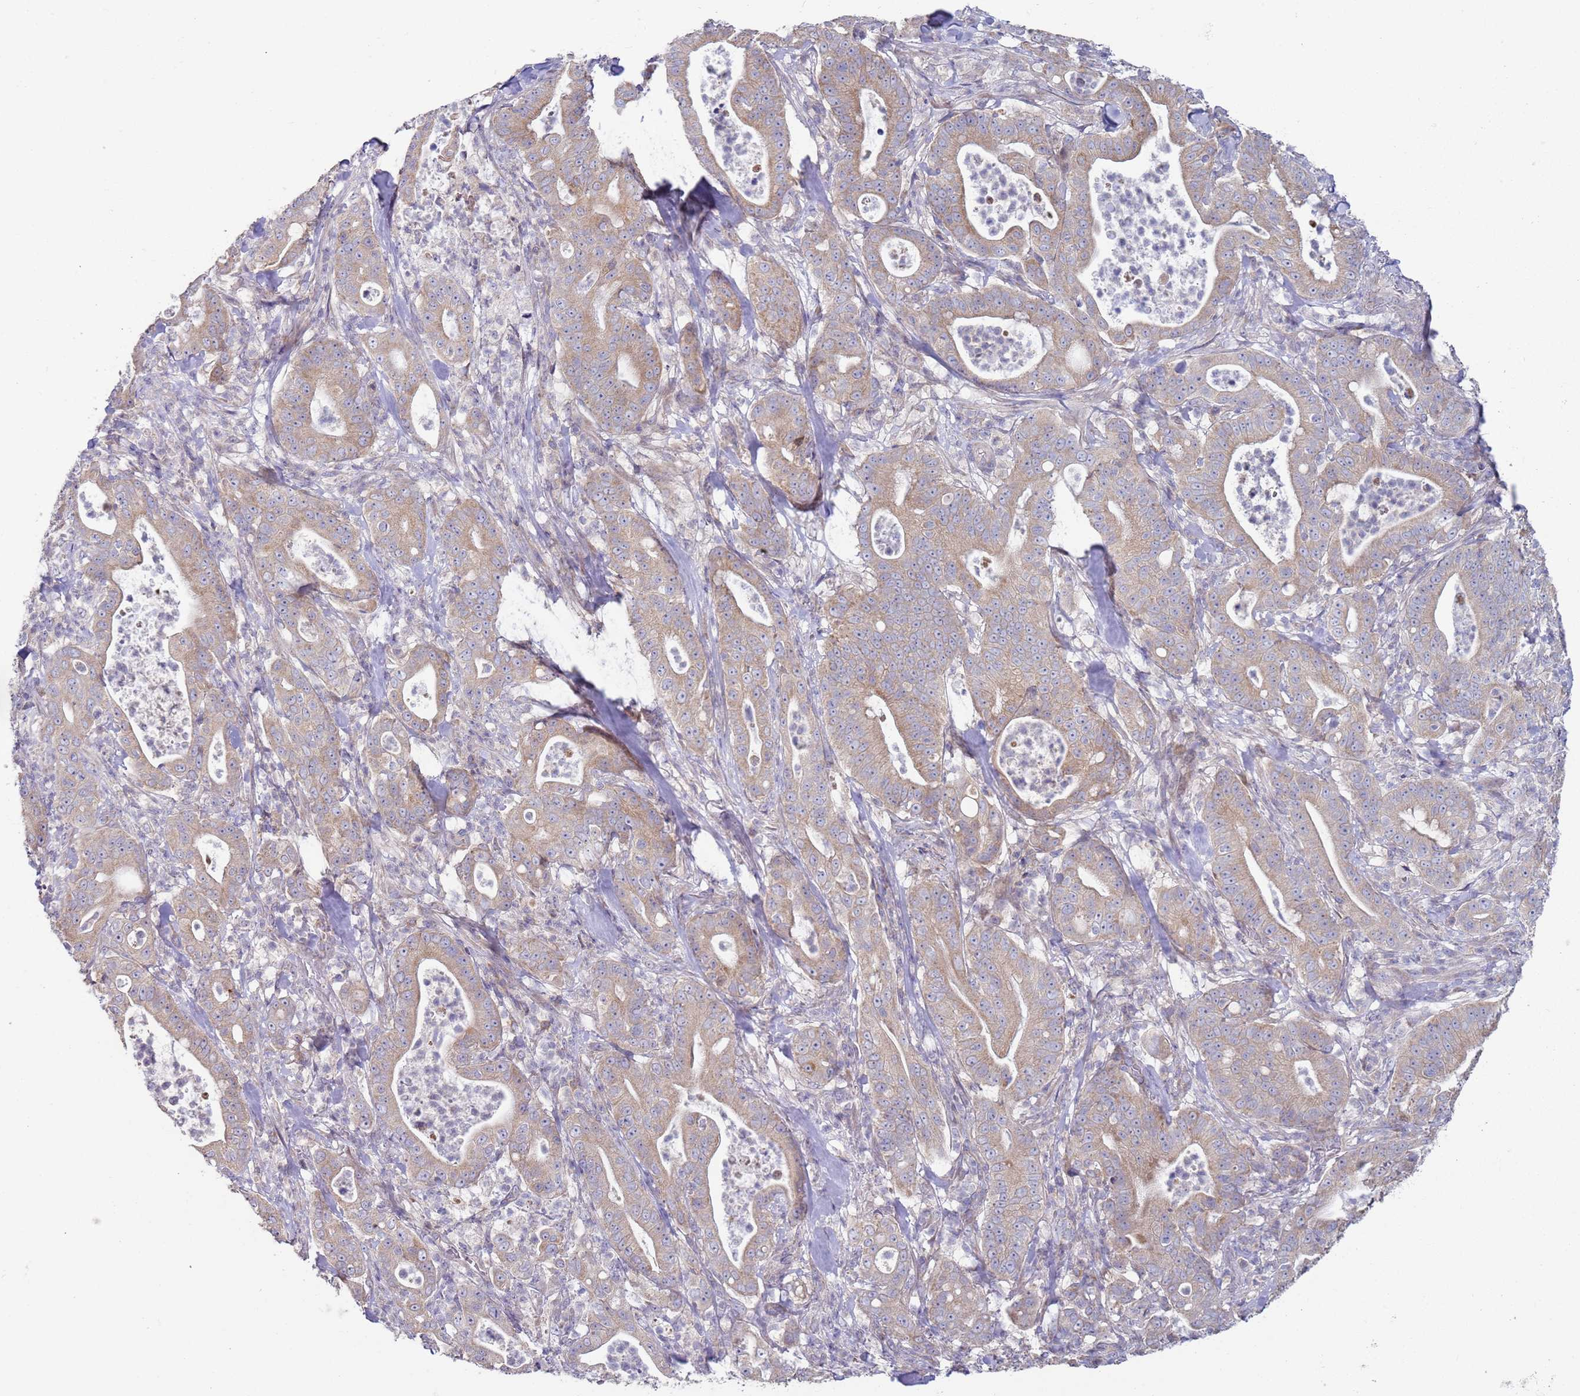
{"staining": {"intensity": "weak", "quantity": ">75%", "location": "cytoplasmic/membranous"}, "tissue": "pancreatic cancer", "cell_type": "Tumor cells", "image_type": "cancer", "snomed": [{"axis": "morphology", "description": "Adenocarcinoma, NOS"}, {"axis": "topography", "description": "Pancreas"}], "caption": "Human pancreatic adenocarcinoma stained for a protein (brown) displays weak cytoplasmic/membranous positive expression in approximately >75% of tumor cells.", "gene": "DIP2B", "patient": {"sex": "male", "age": 71}}